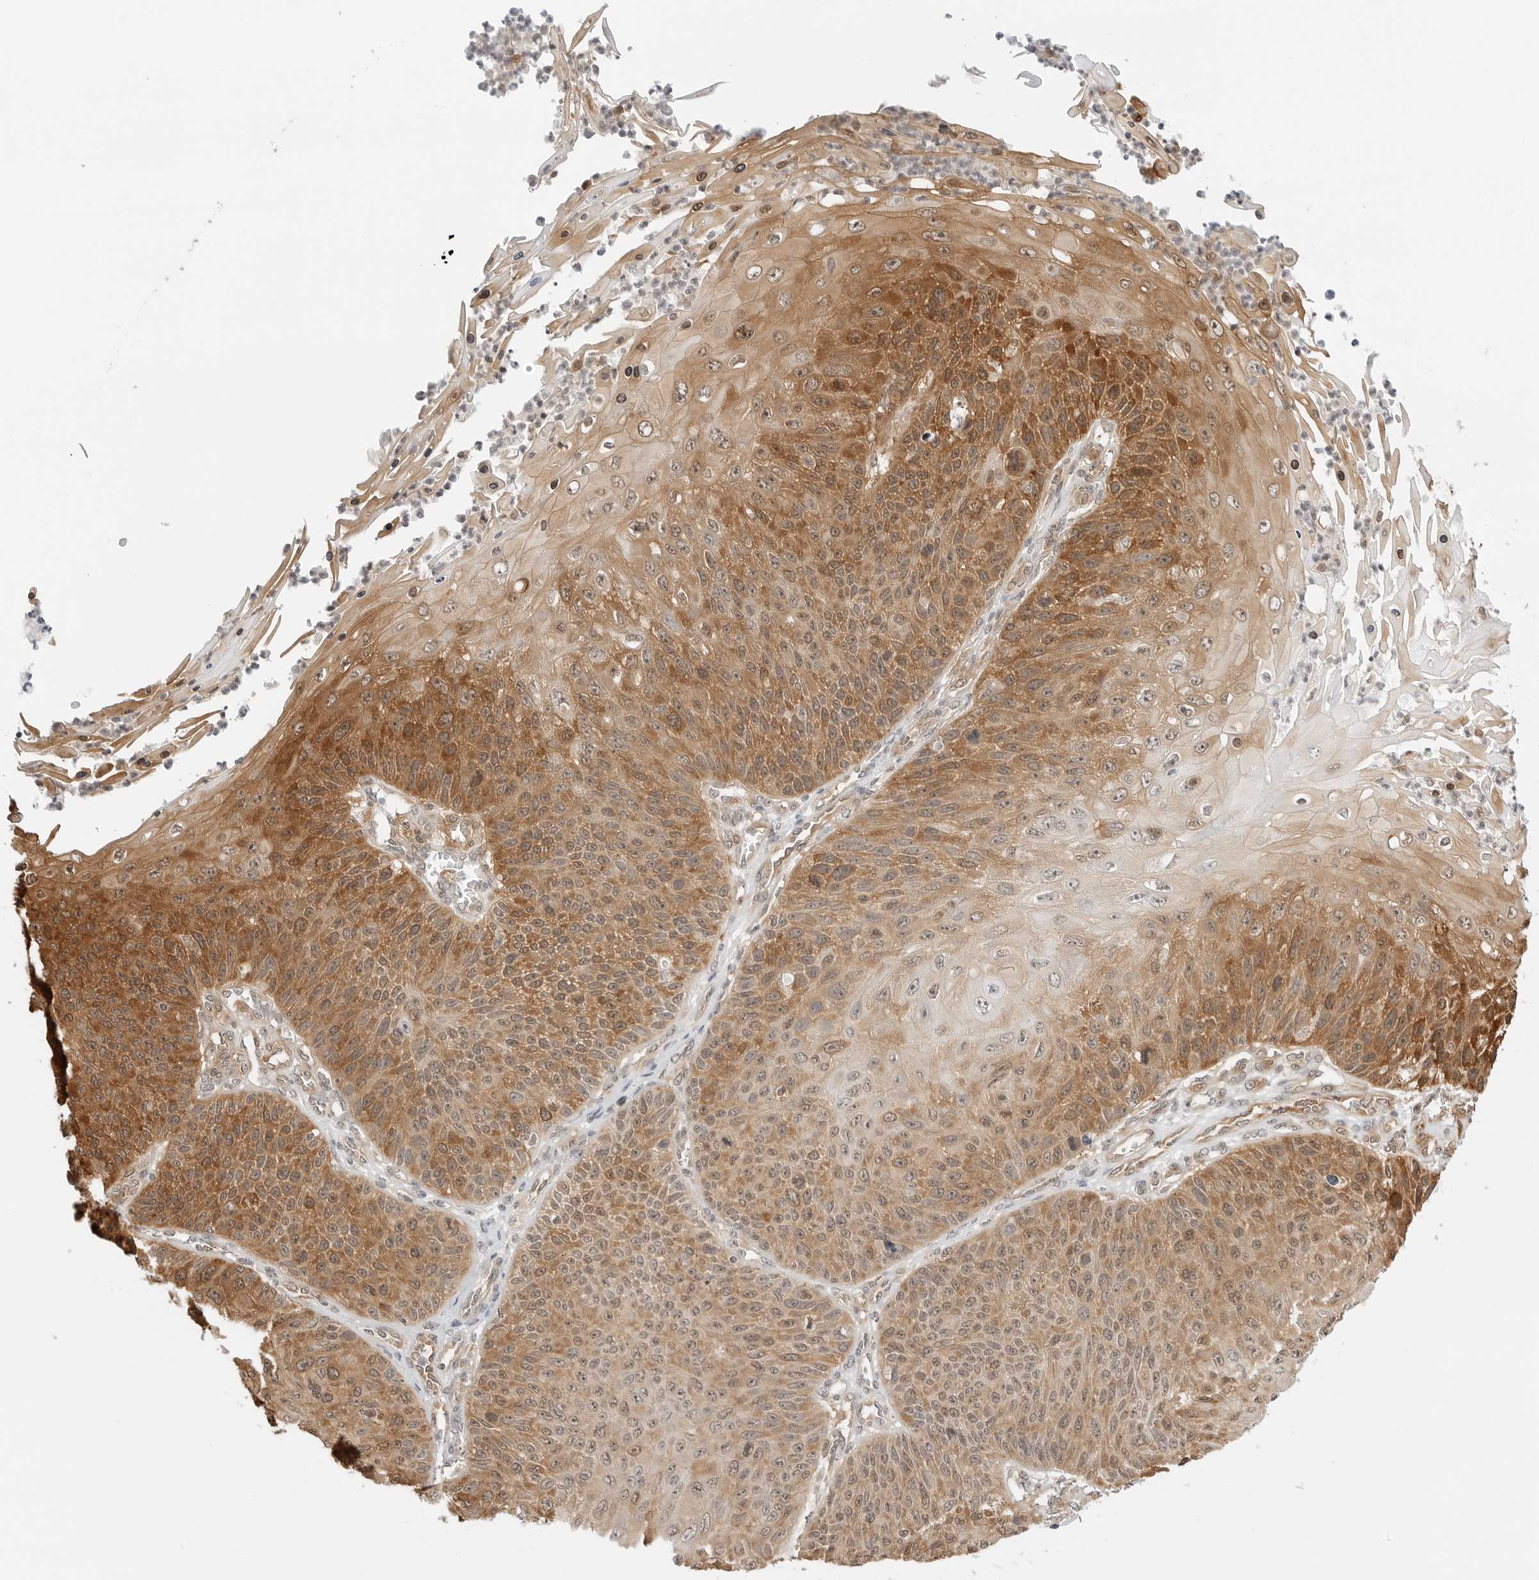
{"staining": {"intensity": "strong", "quantity": ">75%", "location": "cytoplasmic/membranous,nuclear"}, "tissue": "skin cancer", "cell_type": "Tumor cells", "image_type": "cancer", "snomed": [{"axis": "morphology", "description": "Squamous cell carcinoma, NOS"}, {"axis": "topography", "description": "Skin"}], "caption": "About >75% of tumor cells in human skin cancer (squamous cell carcinoma) display strong cytoplasmic/membranous and nuclear protein positivity as visualized by brown immunohistochemical staining.", "gene": "NUDC", "patient": {"sex": "female", "age": 88}}